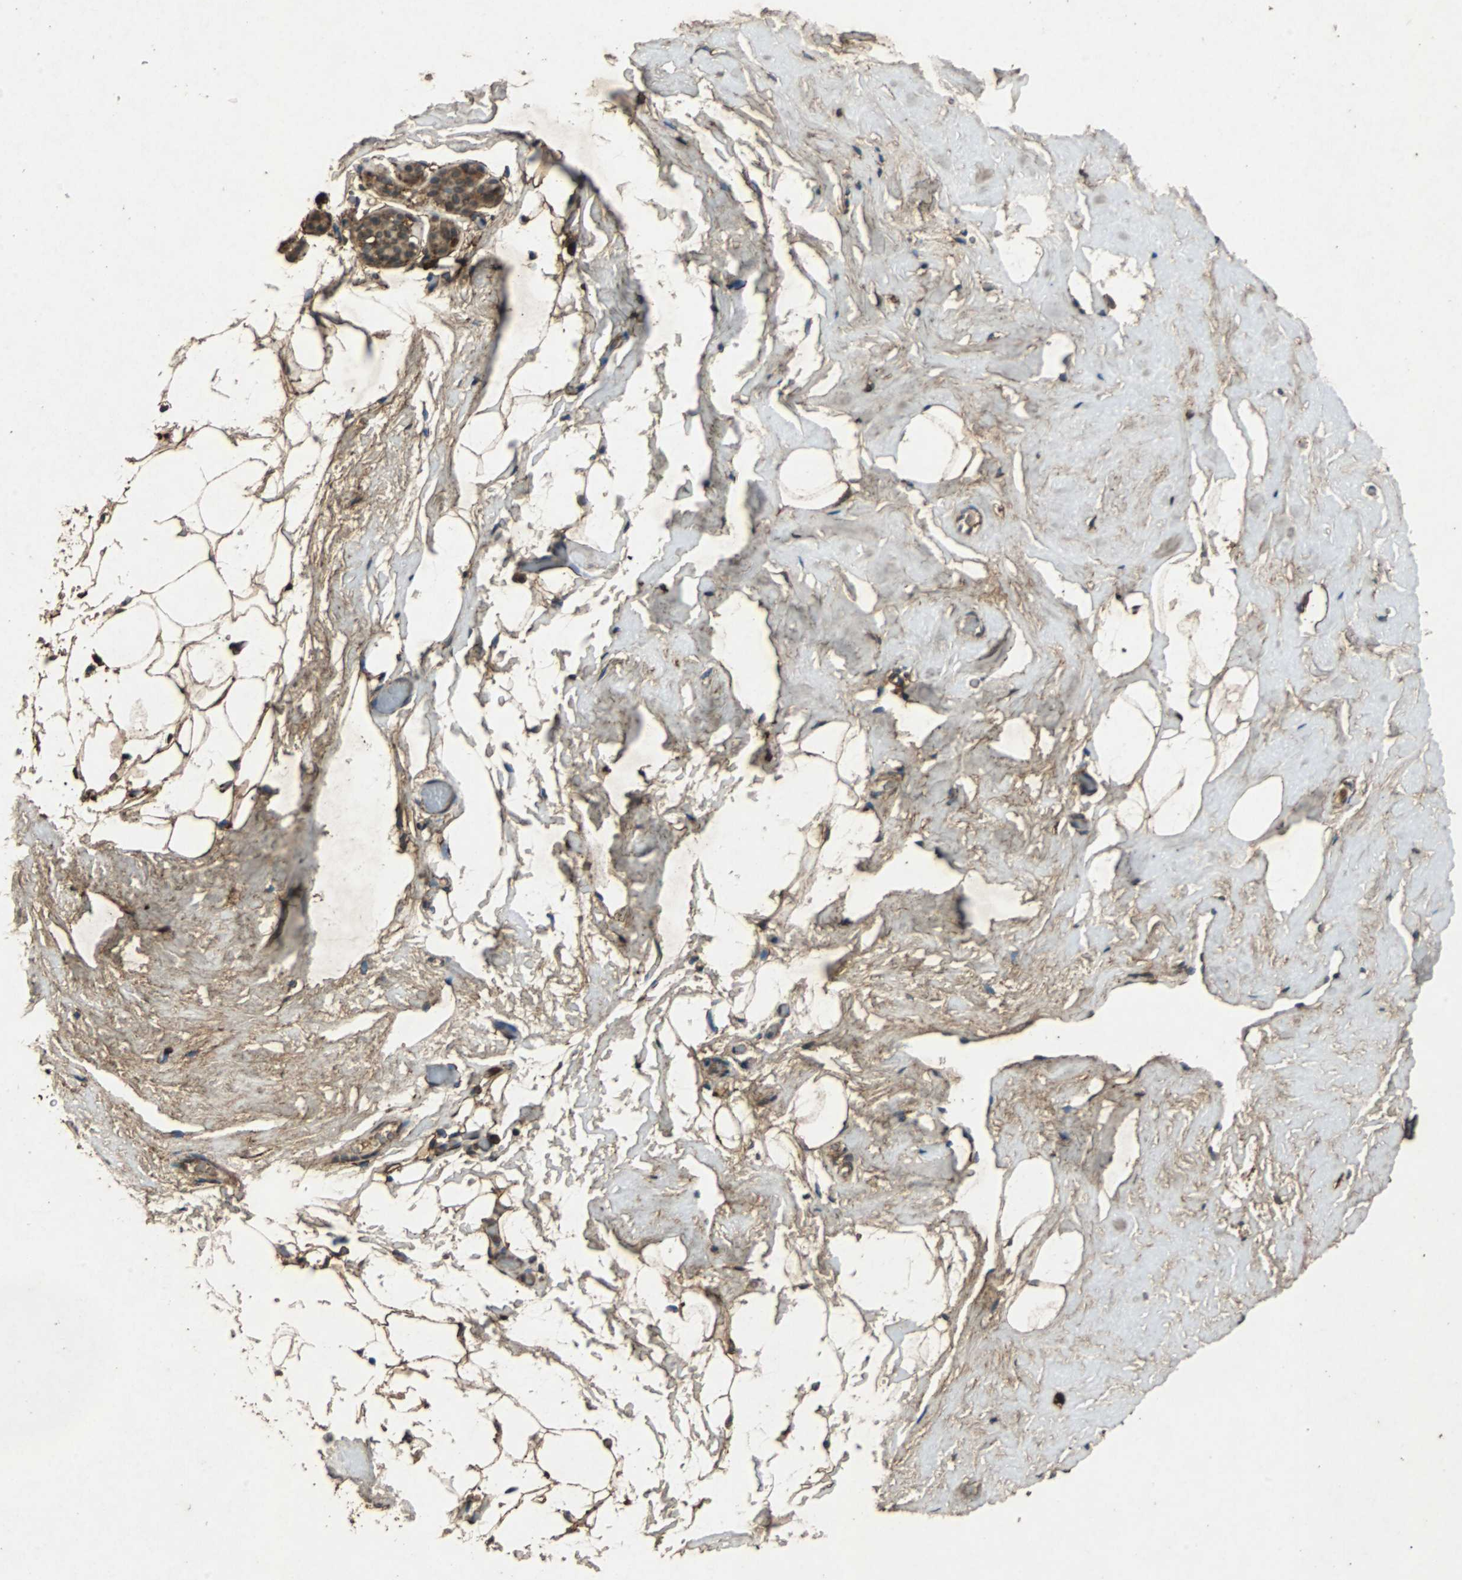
{"staining": {"intensity": "moderate", "quantity": ">75%", "location": "cytoplasmic/membranous"}, "tissue": "breast", "cell_type": "Adipocytes", "image_type": "normal", "snomed": [{"axis": "morphology", "description": "Normal tissue, NOS"}, {"axis": "topography", "description": "Breast"}], "caption": "The immunohistochemical stain labels moderate cytoplasmic/membranous positivity in adipocytes of normal breast.", "gene": "NAA10", "patient": {"sex": "female", "age": 75}}